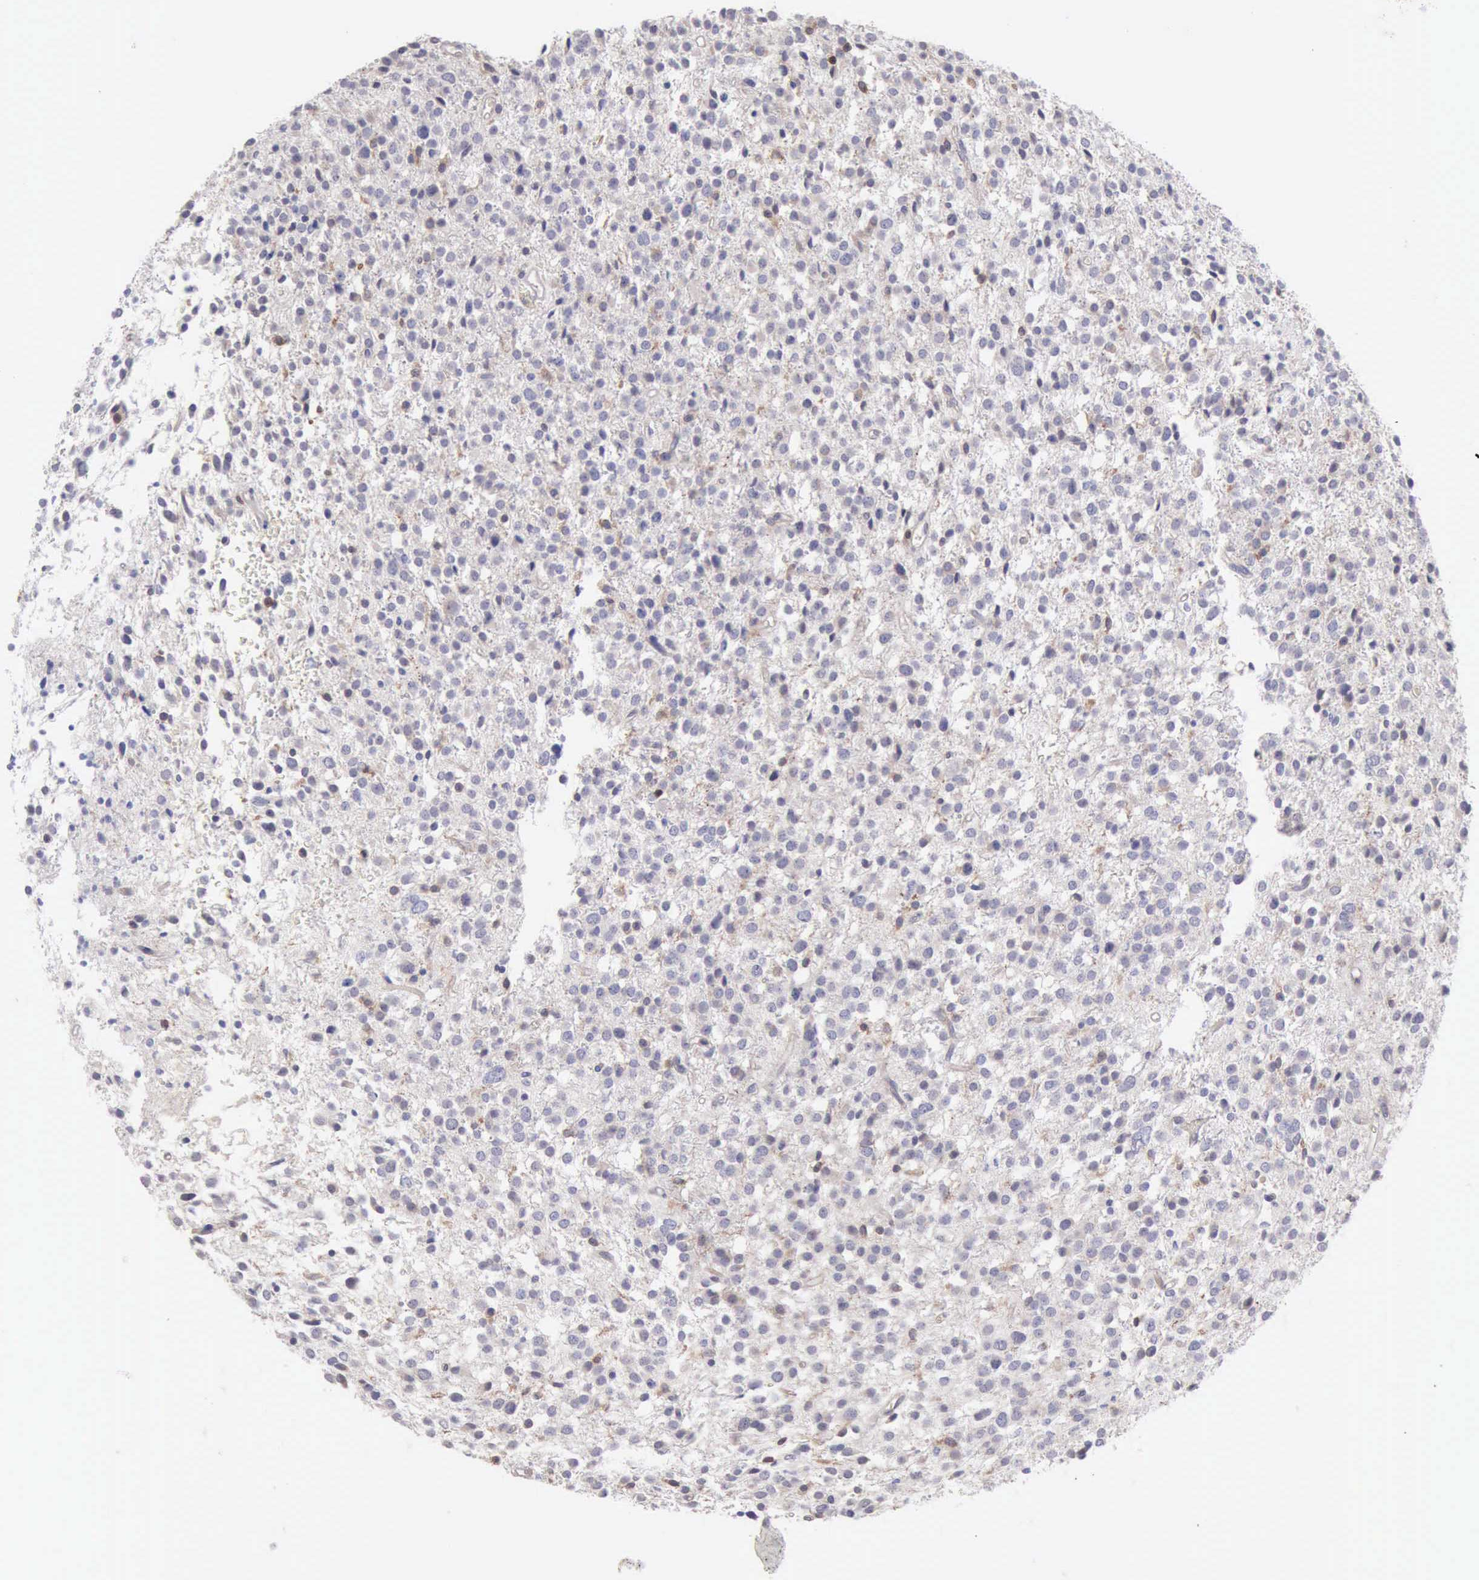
{"staining": {"intensity": "negative", "quantity": "none", "location": "none"}, "tissue": "glioma", "cell_type": "Tumor cells", "image_type": "cancer", "snomed": [{"axis": "morphology", "description": "Glioma, malignant, Low grade"}, {"axis": "topography", "description": "Brain"}], "caption": "Tumor cells show no significant staining in malignant low-grade glioma.", "gene": "SASH3", "patient": {"sex": "female", "age": 36}}